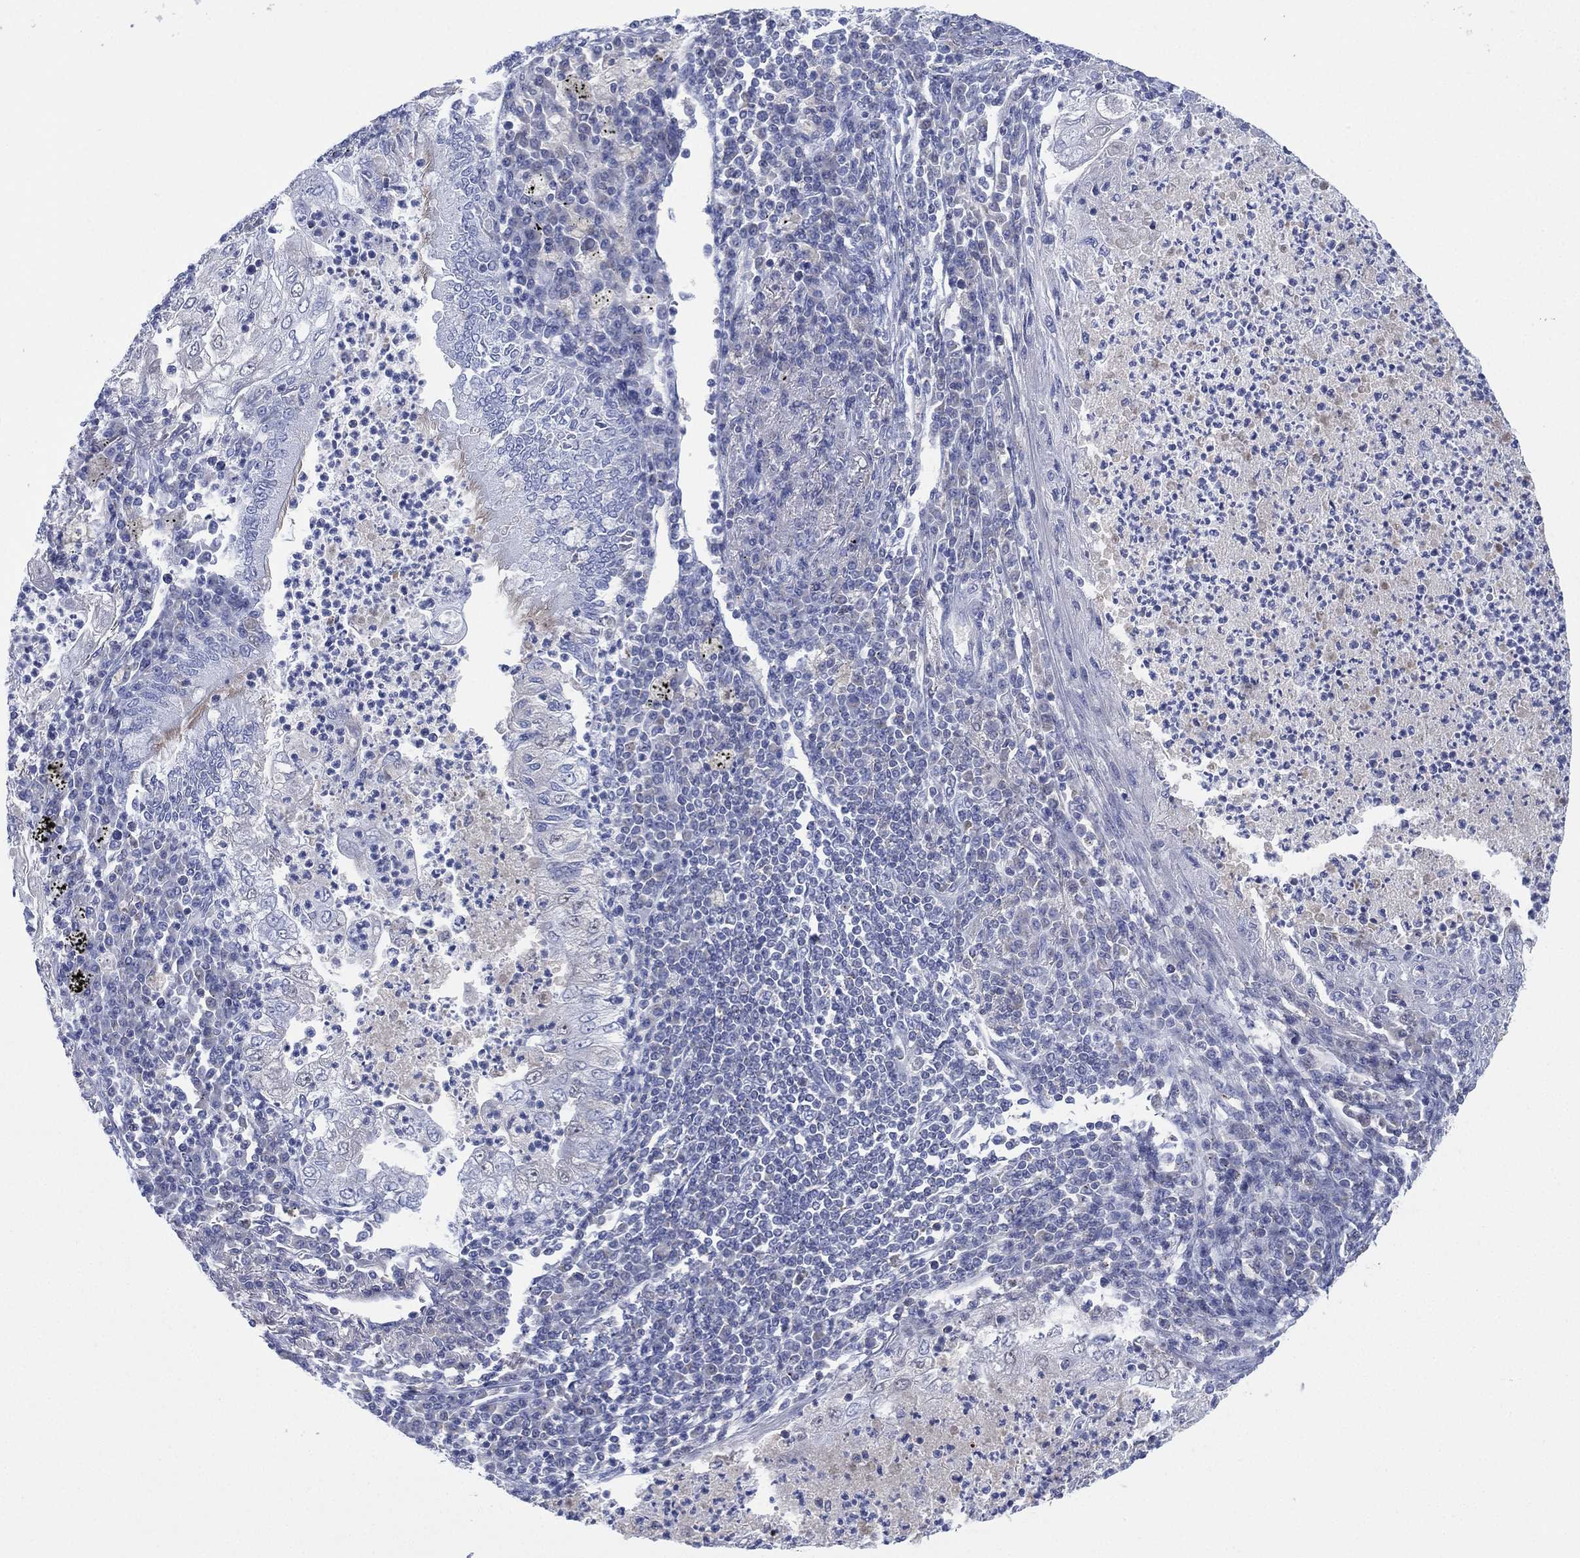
{"staining": {"intensity": "negative", "quantity": "none", "location": "none"}, "tissue": "lung cancer", "cell_type": "Tumor cells", "image_type": "cancer", "snomed": [{"axis": "morphology", "description": "Adenocarcinoma, NOS"}, {"axis": "topography", "description": "Lung"}], "caption": "Immunohistochemistry (IHC) photomicrograph of neoplastic tissue: human lung adenocarcinoma stained with DAB displays no significant protein staining in tumor cells.", "gene": "SEPTIN1", "patient": {"sex": "female", "age": 73}}